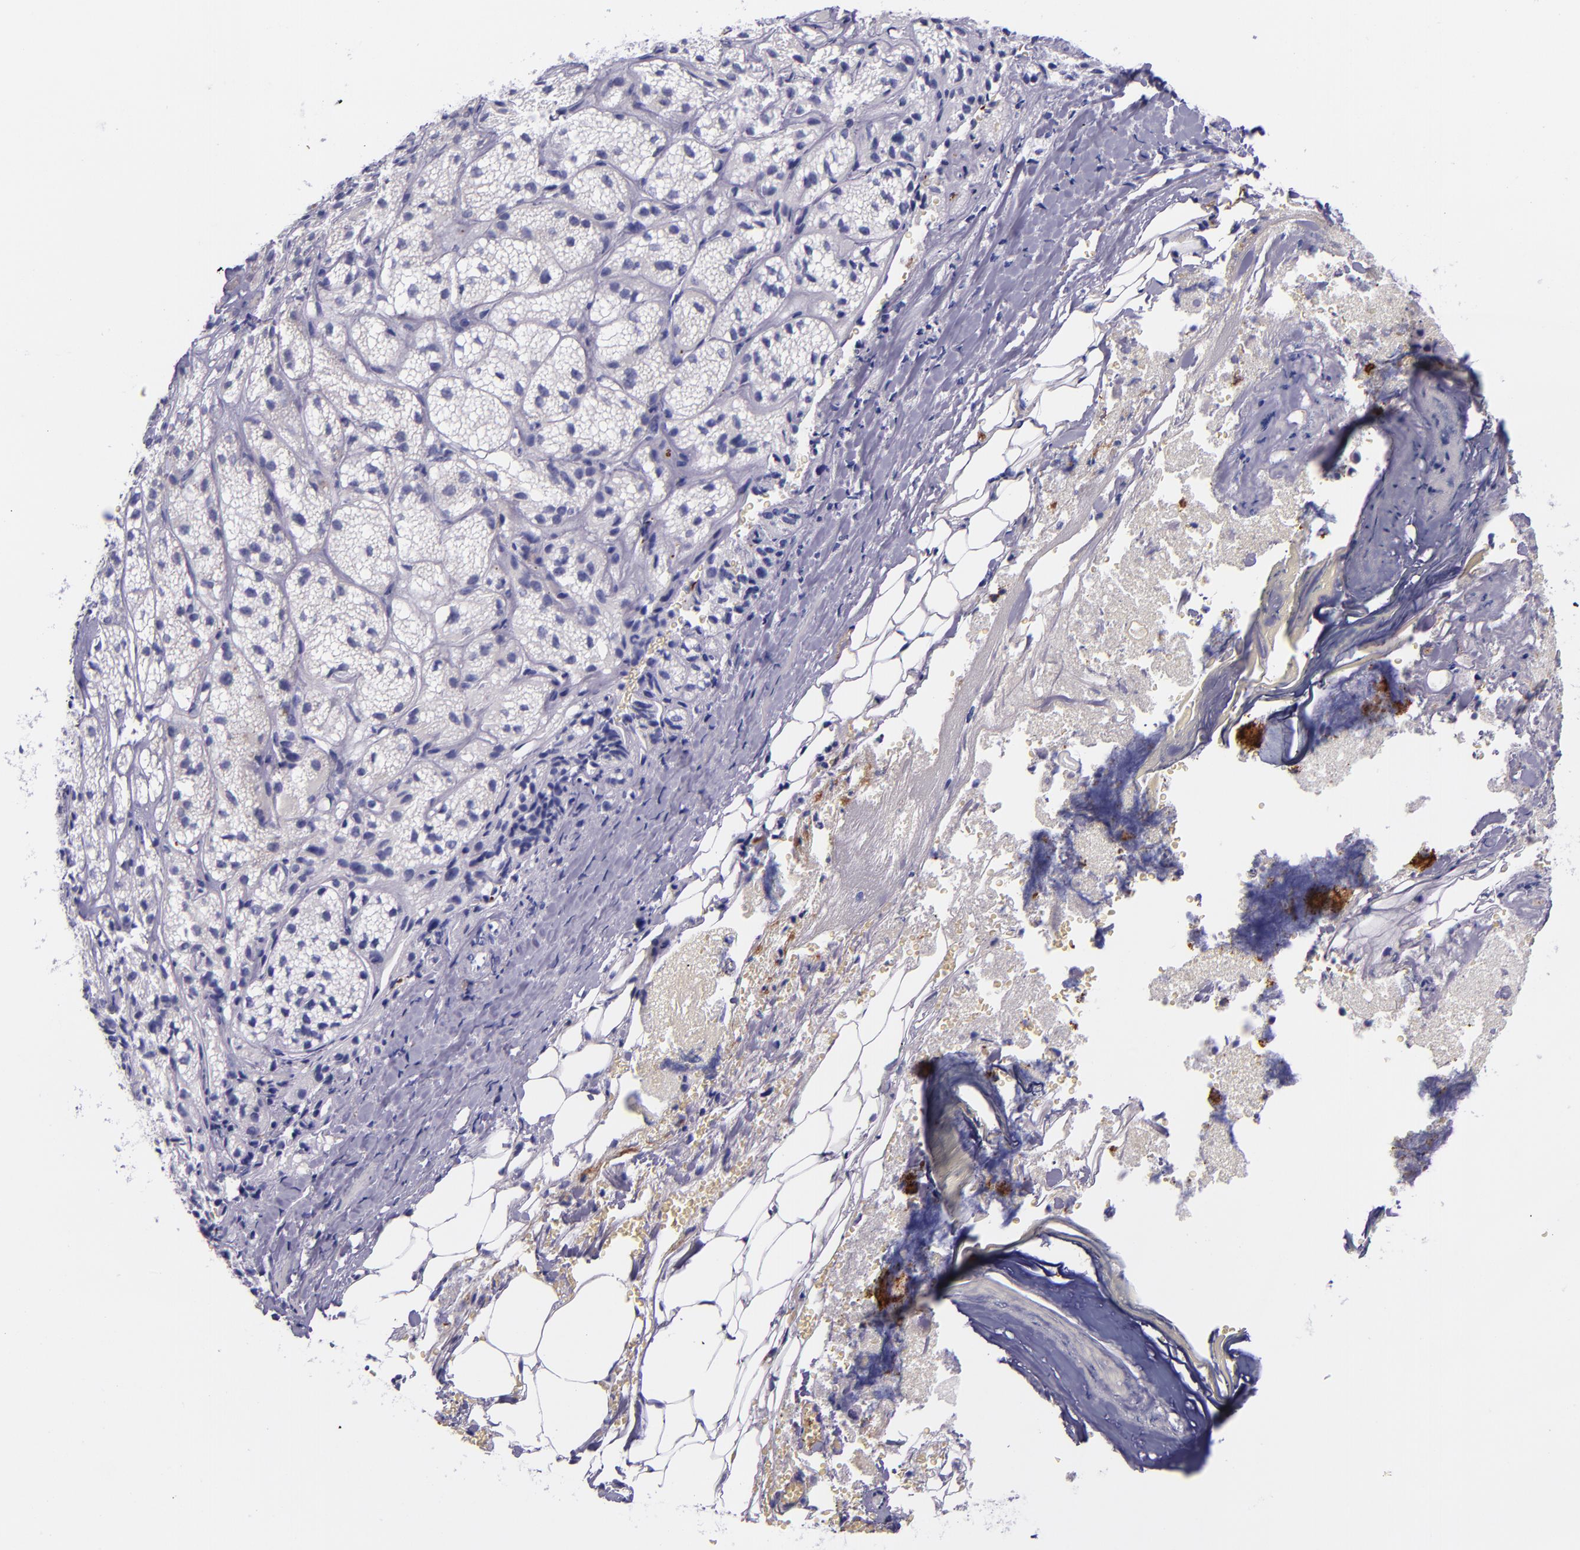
{"staining": {"intensity": "negative", "quantity": "none", "location": "none"}, "tissue": "adrenal gland", "cell_type": "Glandular cells", "image_type": "normal", "snomed": [{"axis": "morphology", "description": "Normal tissue, NOS"}, {"axis": "topography", "description": "Adrenal gland"}], "caption": "IHC photomicrograph of normal adrenal gland: adrenal gland stained with DAB shows no significant protein staining in glandular cells.", "gene": "SELE", "patient": {"sex": "female", "age": 71}}